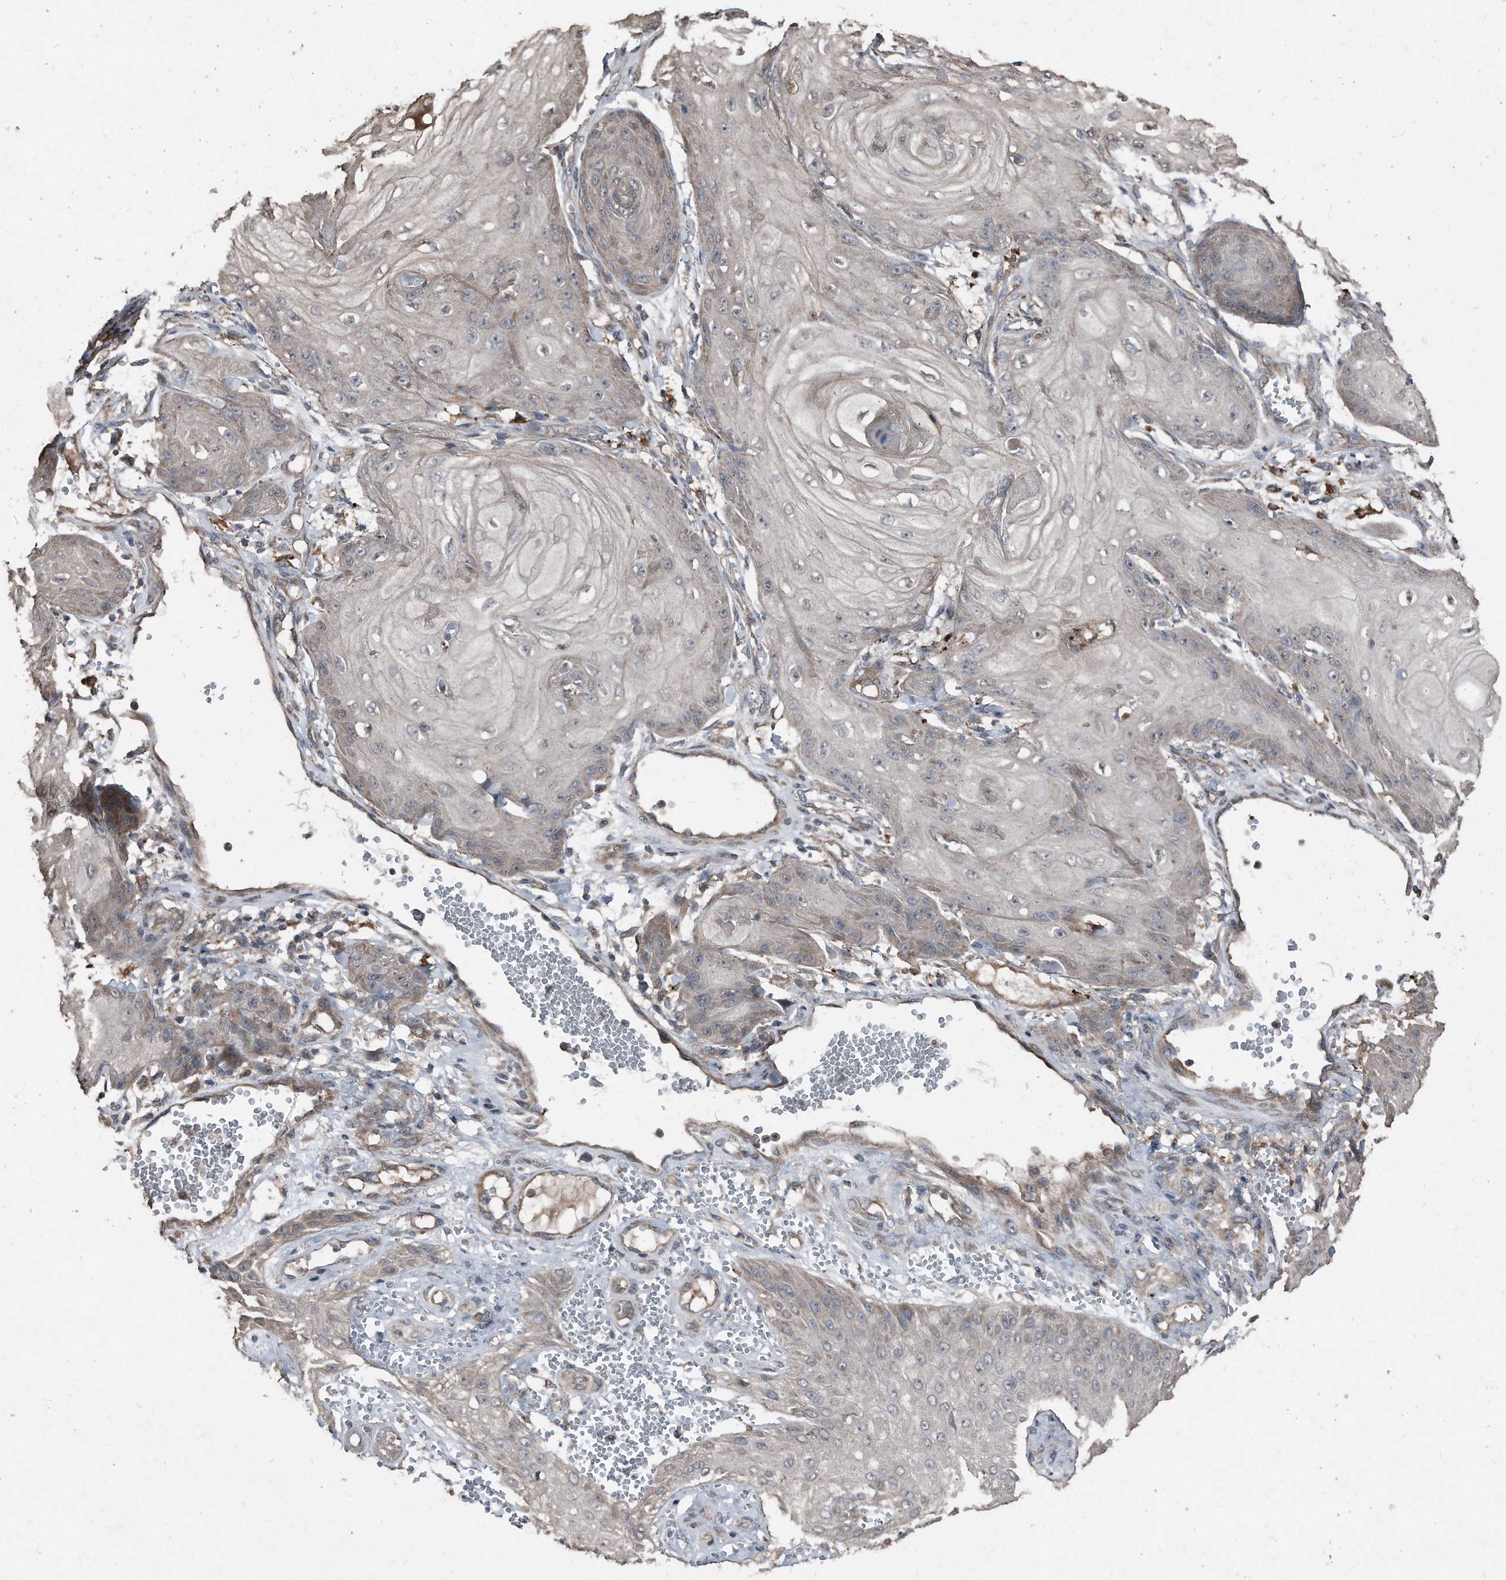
{"staining": {"intensity": "weak", "quantity": "<25%", "location": "cytoplasmic/membranous"}, "tissue": "skin cancer", "cell_type": "Tumor cells", "image_type": "cancer", "snomed": [{"axis": "morphology", "description": "Squamous cell carcinoma, NOS"}, {"axis": "topography", "description": "Skin"}], "caption": "Image shows no significant protein positivity in tumor cells of squamous cell carcinoma (skin). (Stains: DAB (3,3'-diaminobenzidine) IHC with hematoxylin counter stain, Microscopy: brightfield microscopy at high magnification).", "gene": "ANKRD10", "patient": {"sex": "male", "age": 74}}